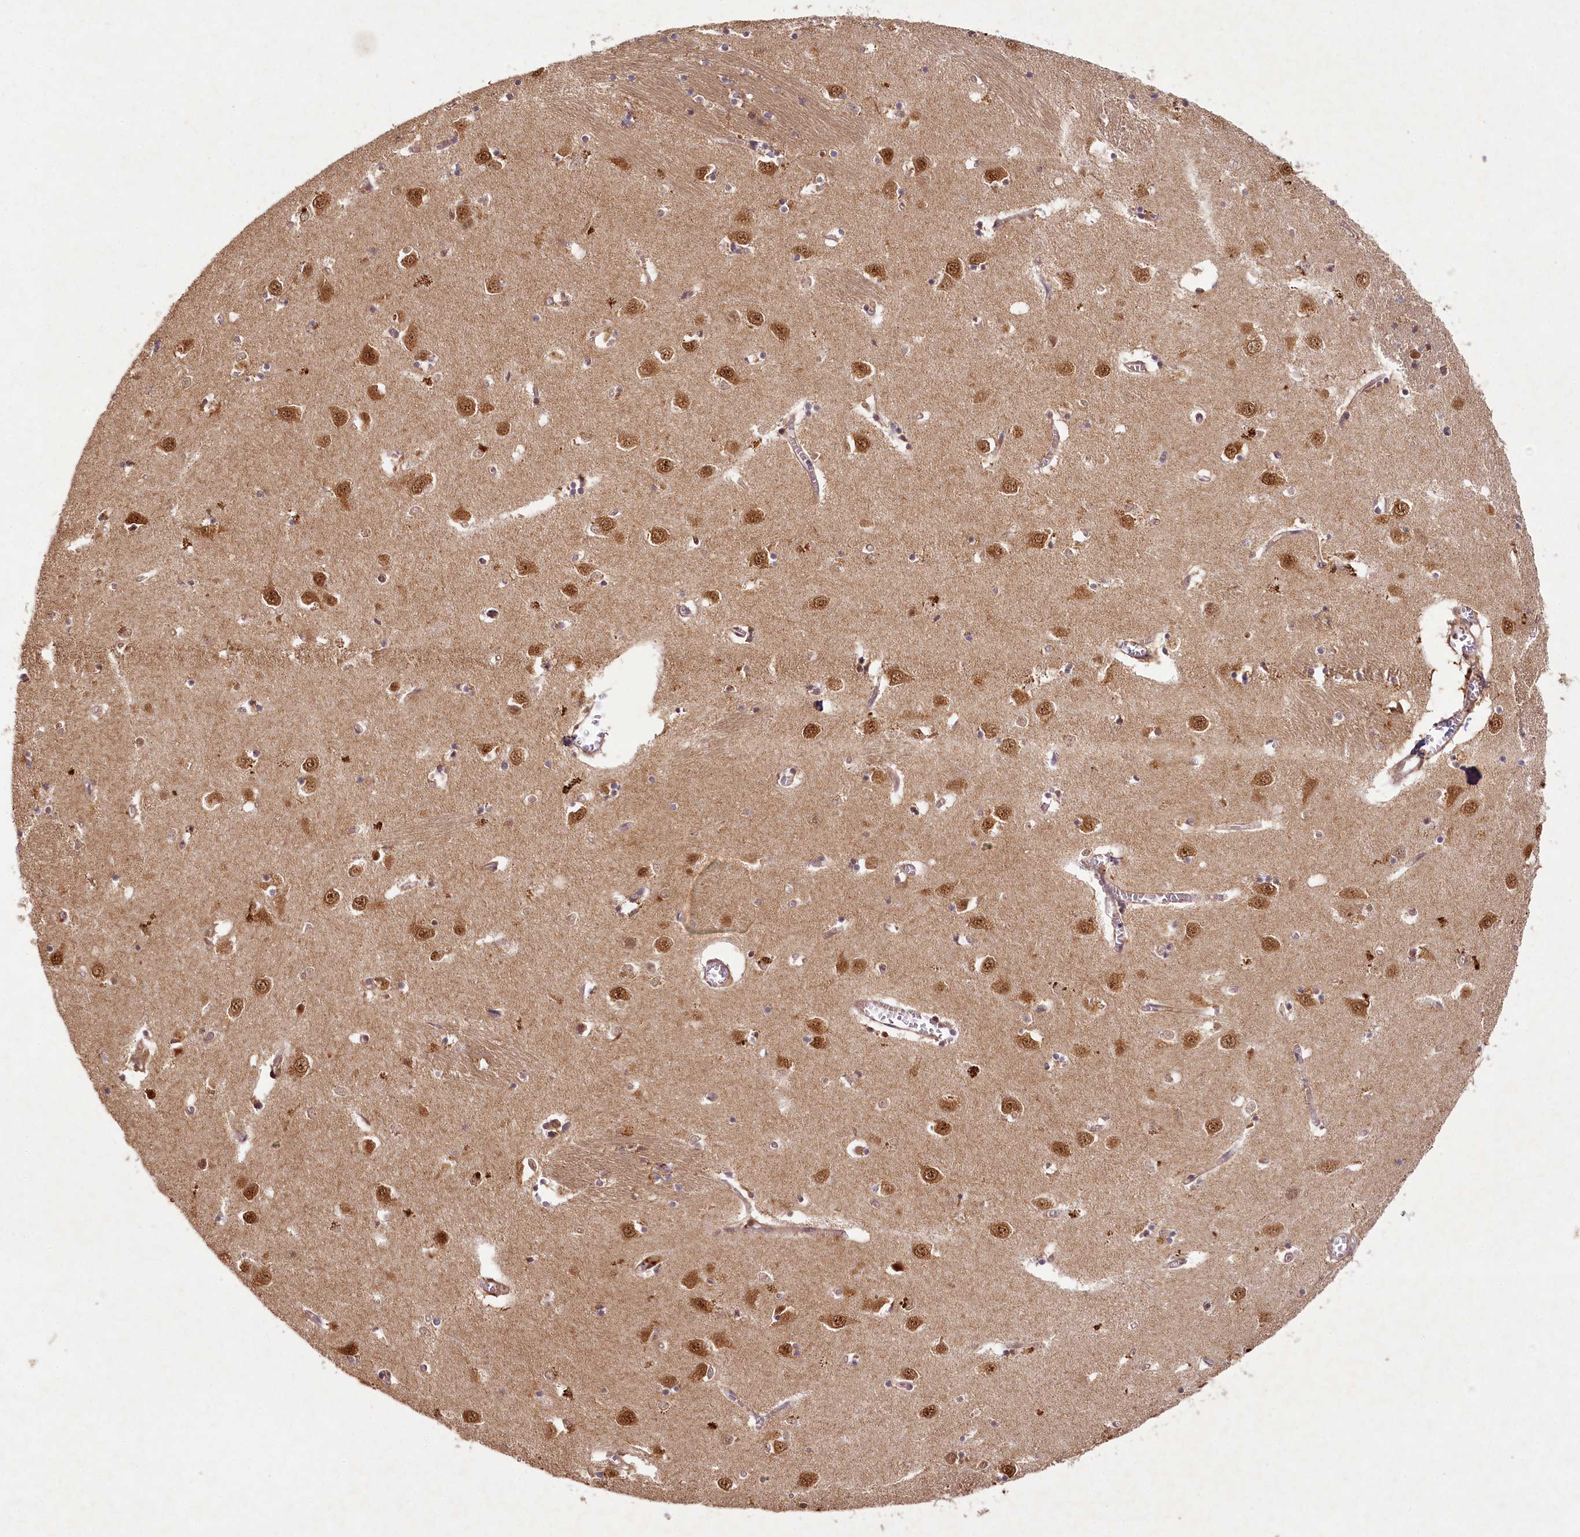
{"staining": {"intensity": "moderate", "quantity": "<25%", "location": "cytoplasmic/membranous,nuclear"}, "tissue": "caudate", "cell_type": "Glial cells", "image_type": "normal", "snomed": [{"axis": "morphology", "description": "Normal tissue, NOS"}, {"axis": "topography", "description": "Lateral ventricle wall"}], "caption": "Immunohistochemistry (DAB) staining of benign human caudate displays moderate cytoplasmic/membranous,nuclear protein positivity in about <25% of glial cells. (DAB IHC, brown staining for protein, blue staining for nuclei).", "gene": "MICU1", "patient": {"sex": "male", "age": 70}}